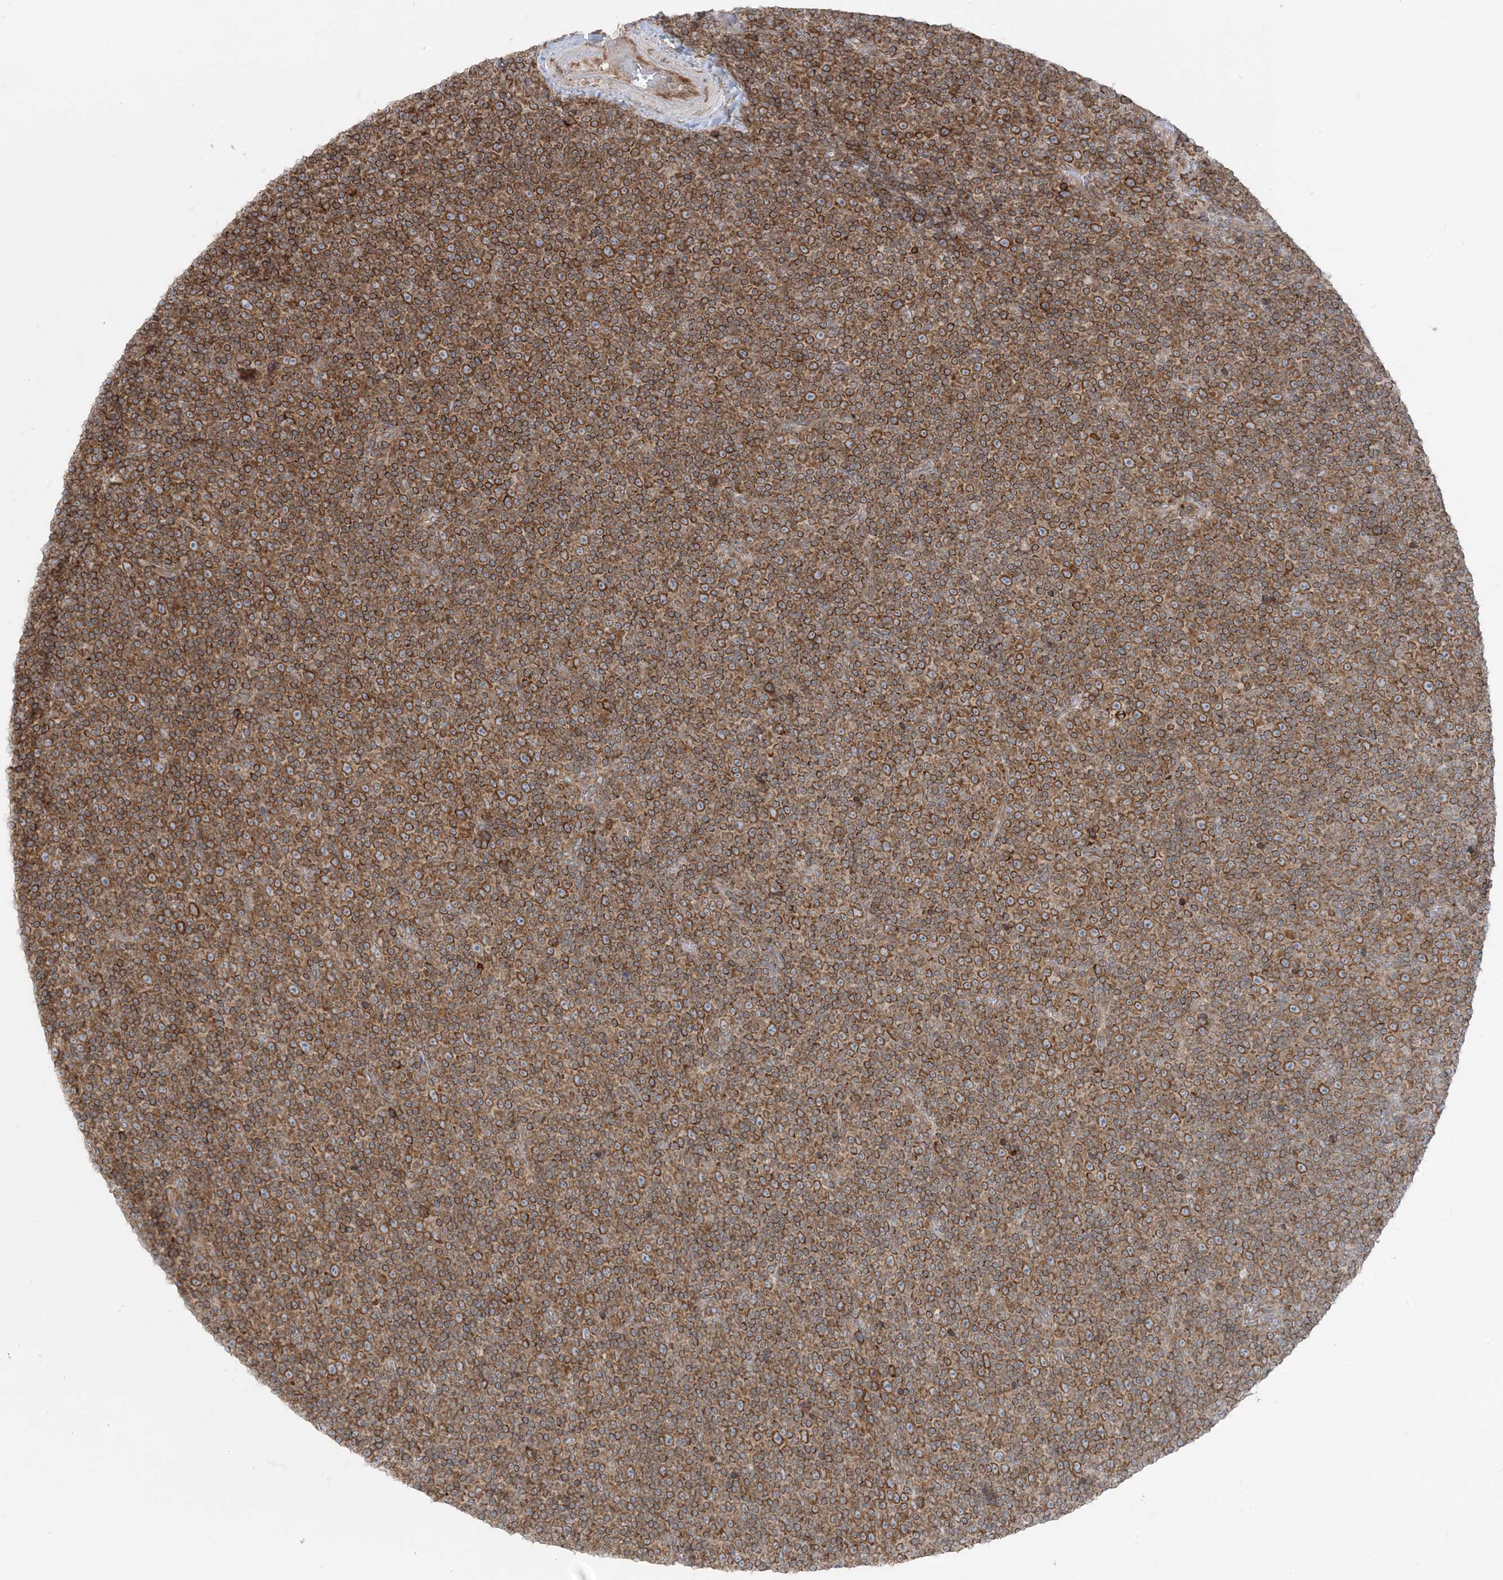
{"staining": {"intensity": "moderate", "quantity": ">75%", "location": "cytoplasmic/membranous"}, "tissue": "lymphoma", "cell_type": "Tumor cells", "image_type": "cancer", "snomed": [{"axis": "morphology", "description": "Malignant lymphoma, non-Hodgkin's type, Low grade"}, {"axis": "topography", "description": "Lymph node"}], "caption": "Malignant lymphoma, non-Hodgkin's type (low-grade) stained with a brown dye reveals moderate cytoplasmic/membranous positive positivity in about >75% of tumor cells.", "gene": "UBXN4", "patient": {"sex": "female", "age": 67}}